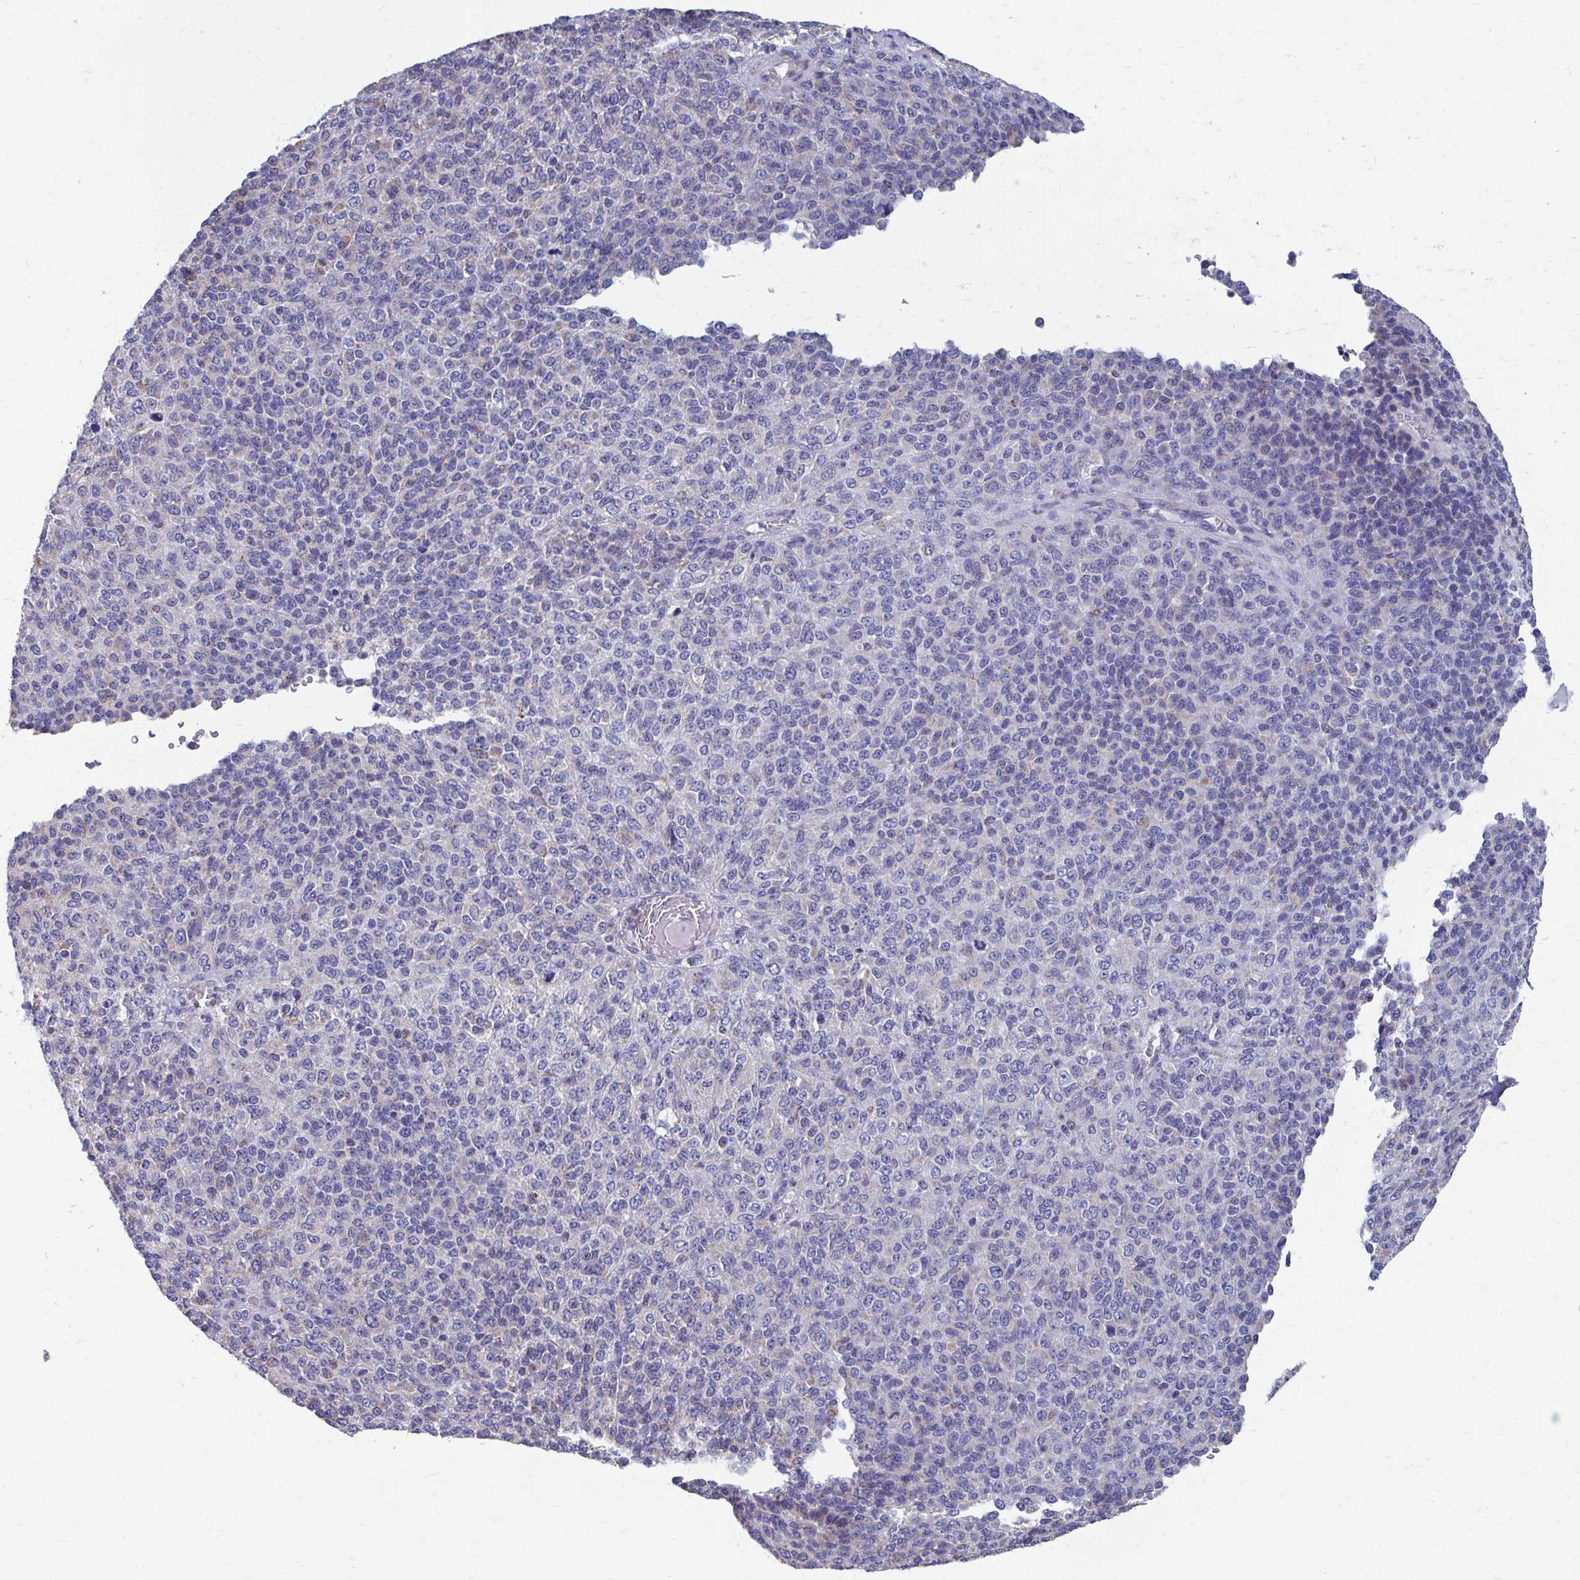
{"staining": {"intensity": "negative", "quantity": "none", "location": "none"}, "tissue": "melanoma", "cell_type": "Tumor cells", "image_type": "cancer", "snomed": [{"axis": "morphology", "description": "Malignant melanoma, Metastatic site"}, {"axis": "topography", "description": "Brain"}], "caption": "Immunohistochemistry of human melanoma displays no expression in tumor cells.", "gene": "FKBP2", "patient": {"sex": "female", "age": 56}}